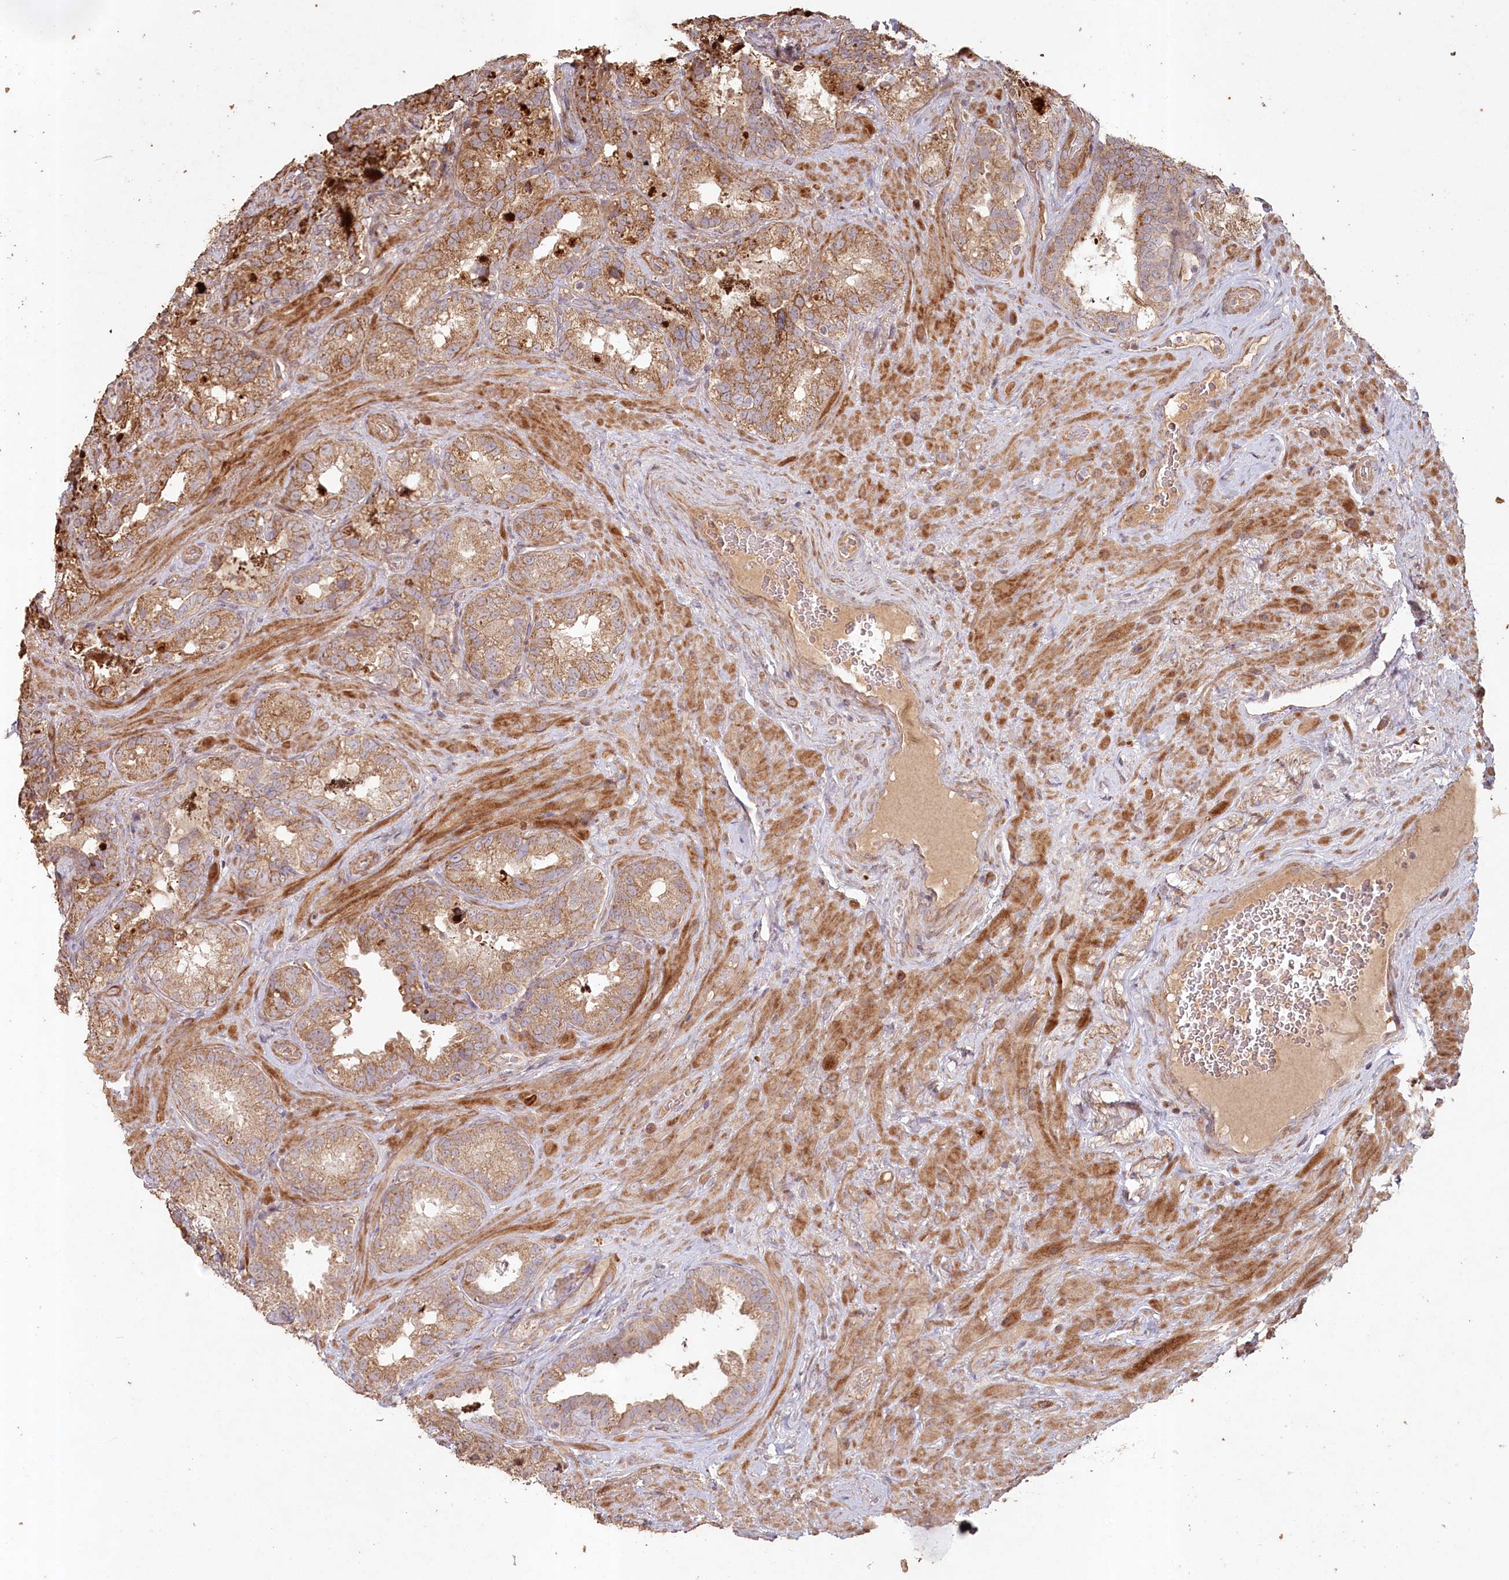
{"staining": {"intensity": "moderate", "quantity": "25%-75%", "location": "cytoplasmic/membranous"}, "tissue": "seminal vesicle", "cell_type": "Glandular cells", "image_type": "normal", "snomed": [{"axis": "morphology", "description": "Normal tissue, NOS"}, {"axis": "topography", "description": "Seminal veicle"}, {"axis": "topography", "description": "Peripheral nerve tissue"}], "caption": "A medium amount of moderate cytoplasmic/membranous expression is identified in about 25%-75% of glandular cells in unremarkable seminal vesicle. The protein is shown in brown color, while the nuclei are stained blue.", "gene": "HAL", "patient": {"sex": "male", "age": 67}}